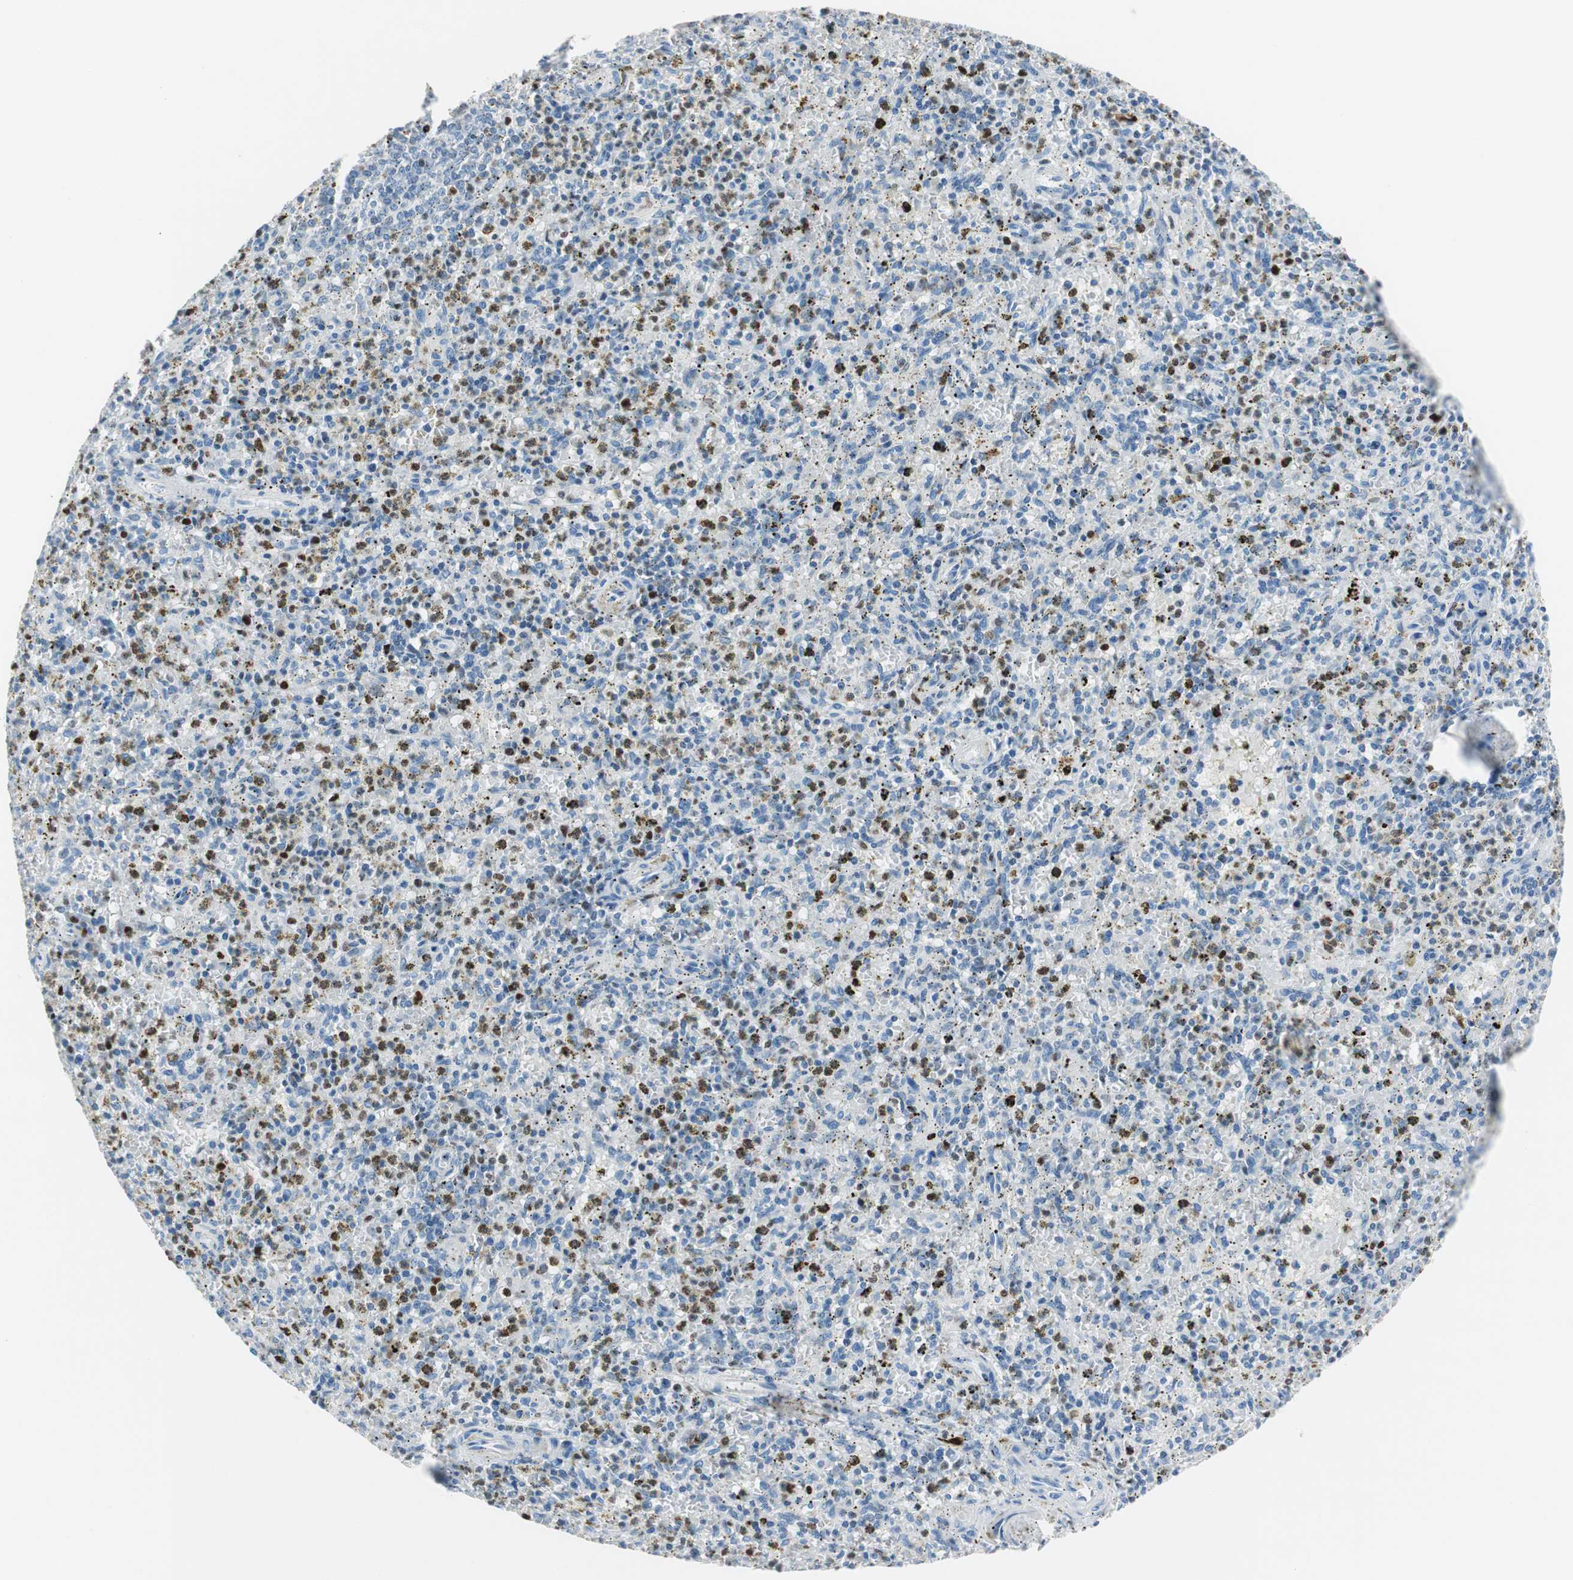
{"staining": {"intensity": "strong", "quantity": "<25%", "location": "nuclear"}, "tissue": "spleen", "cell_type": "Cells in red pulp", "image_type": "normal", "snomed": [{"axis": "morphology", "description": "Normal tissue, NOS"}, {"axis": "topography", "description": "Spleen"}], "caption": "This histopathology image shows benign spleen stained with IHC to label a protein in brown. The nuclear of cells in red pulp show strong positivity for the protein. Nuclei are counter-stained blue.", "gene": "EZH2", "patient": {"sex": "male", "age": 72}}